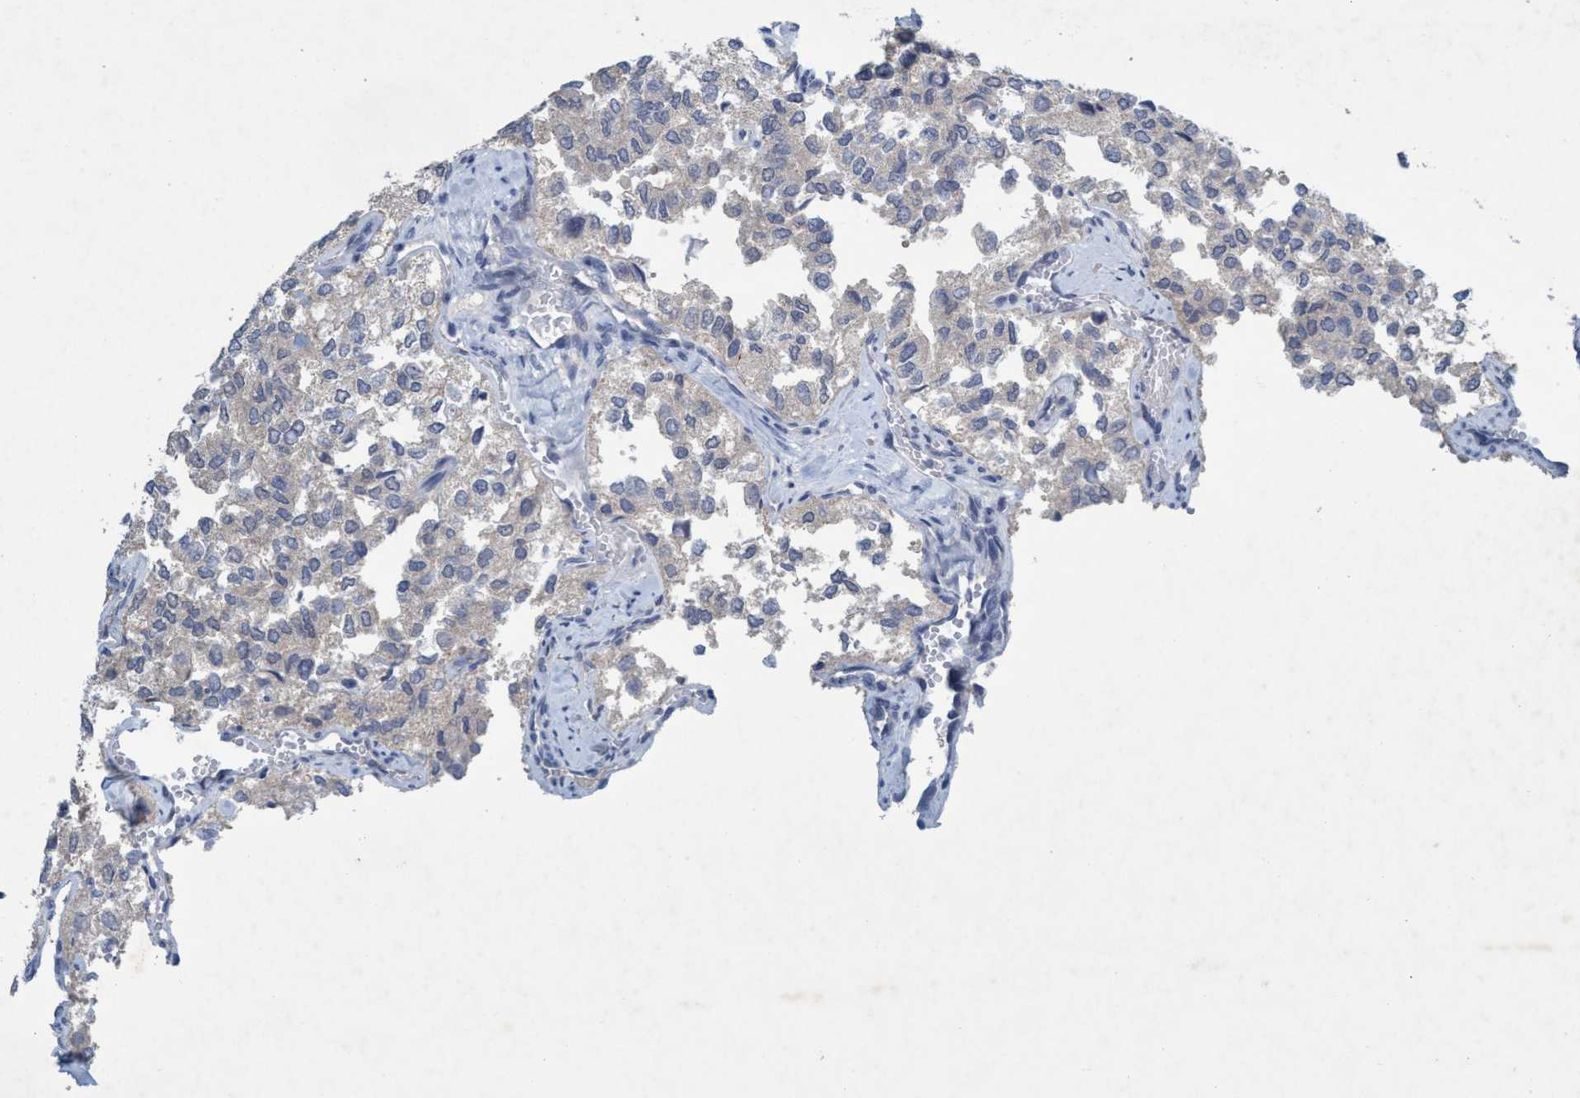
{"staining": {"intensity": "negative", "quantity": "none", "location": "none"}, "tissue": "thyroid cancer", "cell_type": "Tumor cells", "image_type": "cancer", "snomed": [{"axis": "morphology", "description": "Follicular adenoma carcinoma, NOS"}, {"axis": "topography", "description": "Thyroid gland"}], "caption": "DAB immunohistochemical staining of human thyroid follicular adenoma carcinoma reveals no significant expression in tumor cells.", "gene": "RNF208", "patient": {"sex": "male", "age": 75}}